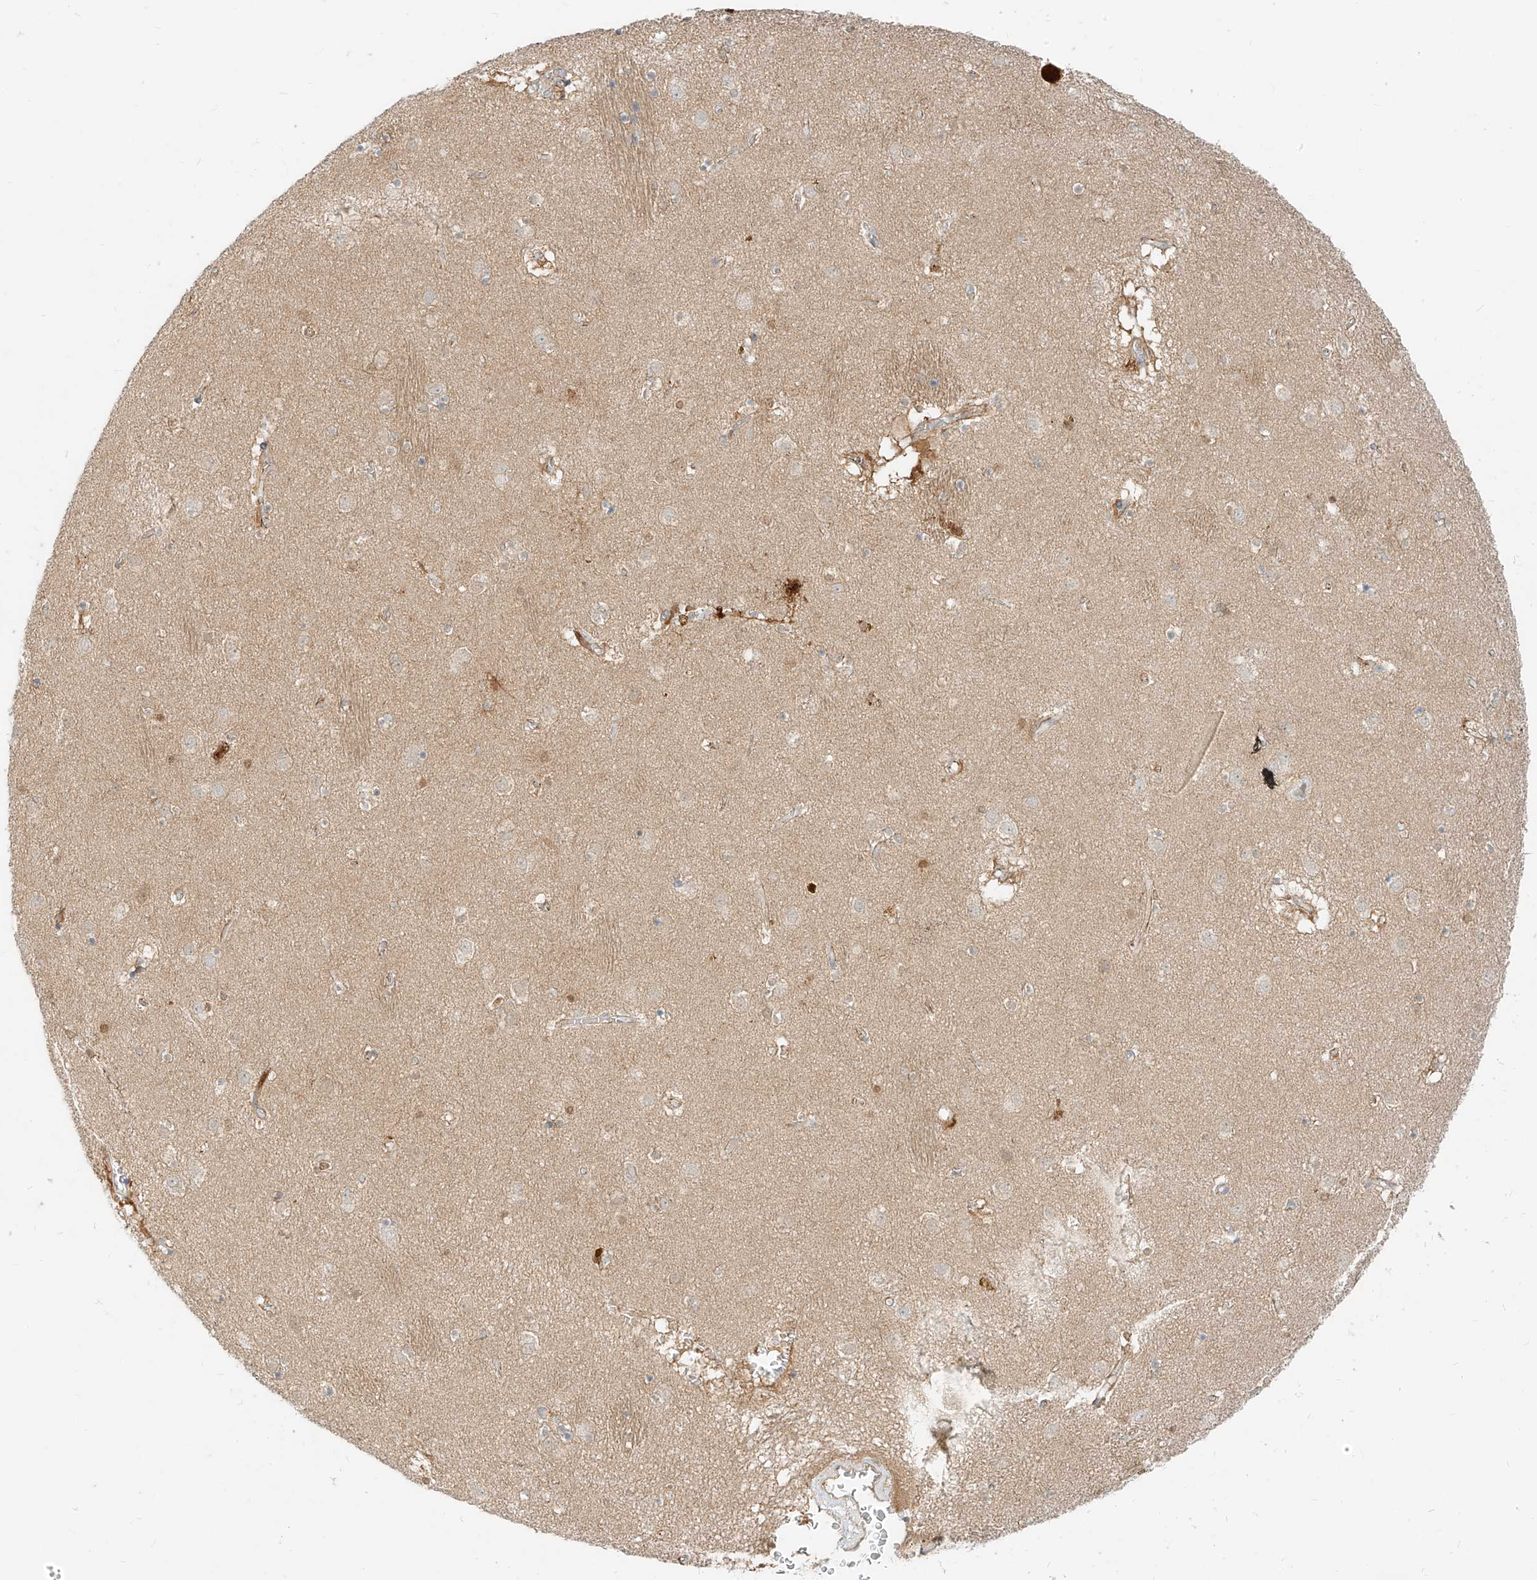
{"staining": {"intensity": "negative", "quantity": "none", "location": "none"}, "tissue": "caudate", "cell_type": "Glial cells", "image_type": "normal", "snomed": [{"axis": "morphology", "description": "Normal tissue, NOS"}, {"axis": "topography", "description": "Lateral ventricle wall"}], "caption": "A photomicrograph of caudate stained for a protein shows no brown staining in glial cells.", "gene": "PGD", "patient": {"sex": "male", "age": 70}}